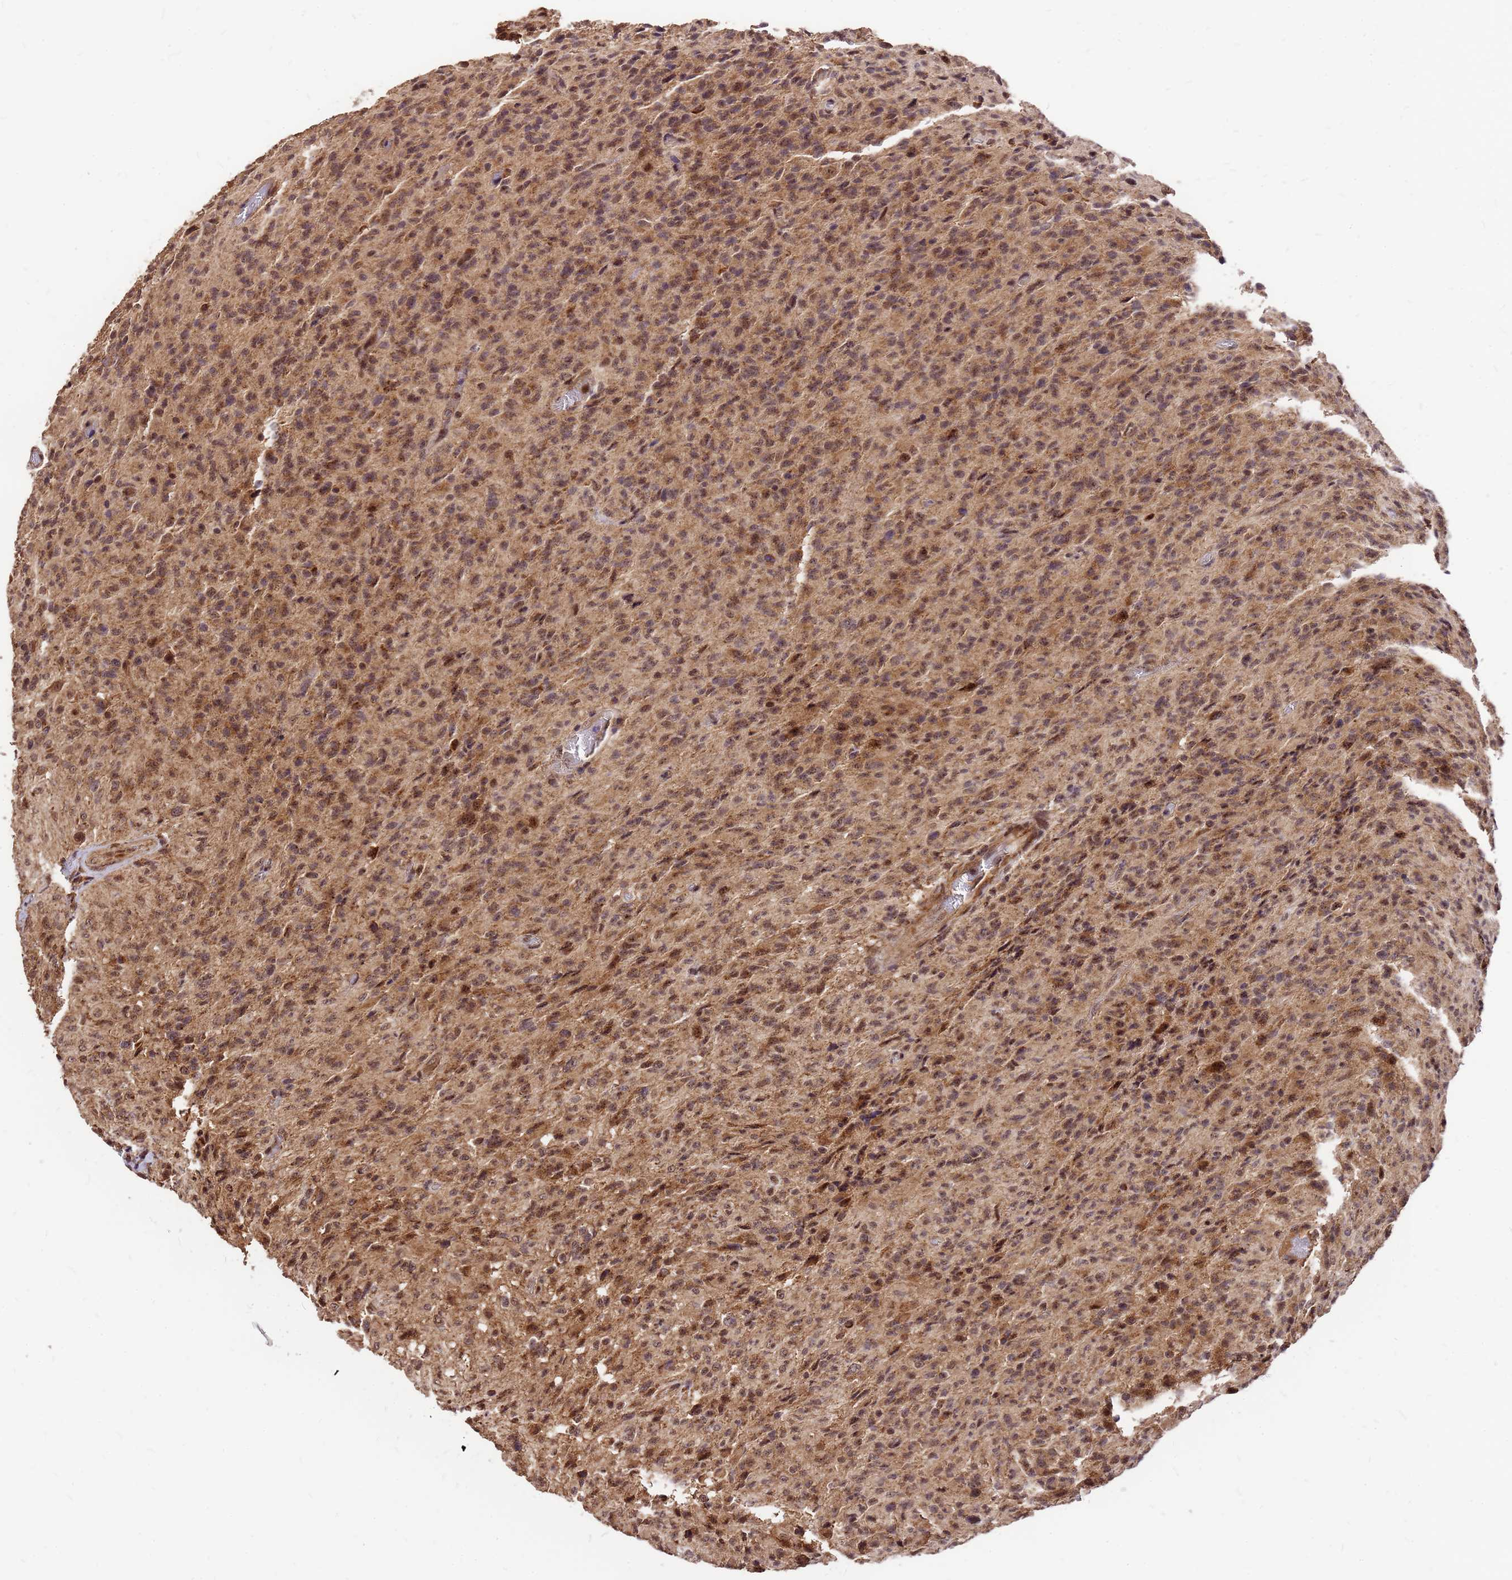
{"staining": {"intensity": "moderate", "quantity": ">75%", "location": "cytoplasmic/membranous,nuclear"}, "tissue": "glioma", "cell_type": "Tumor cells", "image_type": "cancer", "snomed": [{"axis": "morphology", "description": "Glioma, malignant, High grade"}, {"axis": "topography", "description": "Brain"}], "caption": "DAB immunohistochemical staining of human glioma displays moderate cytoplasmic/membranous and nuclear protein expression in approximately >75% of tumor cells. (DAB IHC with brightfield microscopy, high magnification).", "gene": "GPATCH8", "patient": {"sex": "female", "age": 57}}